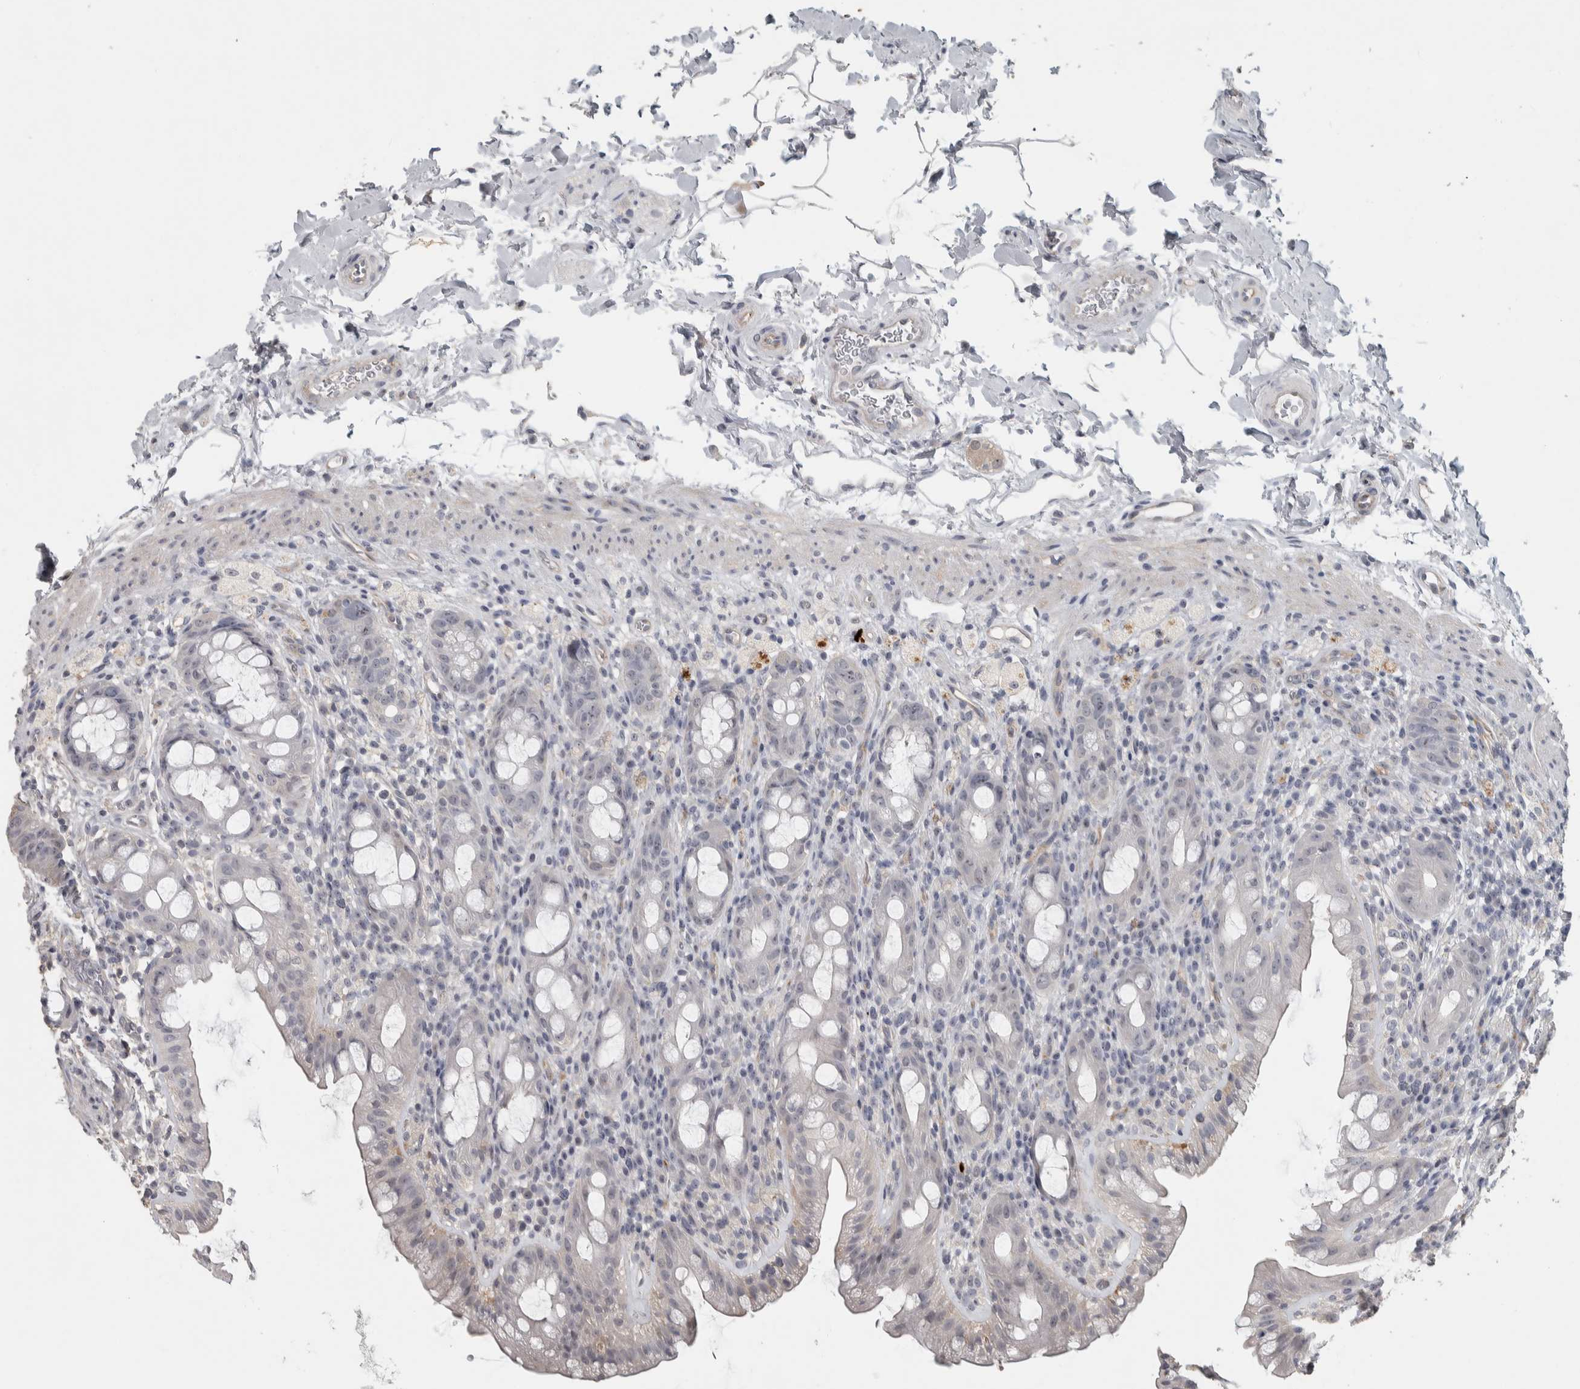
{"staining": {"intensity": "negative", "quantity": "none", "location": "none"}, "tissue": "rectum", "cell_type": "Glandular cells", "image_type": "normal", "snomed": [{"axis": "morphology", "description": "Normal tissue, NOS"}, {"axis": "topography", "description": "Rectum"}], "caption": "Glandular cells show no significant protein staining in unremarkable rectum. (DAB immunohistochemistry visualized using brightfield microscopy, high magnification).", "gene": "DCAF10", "patient": {"sex": "male", "age": 44}}